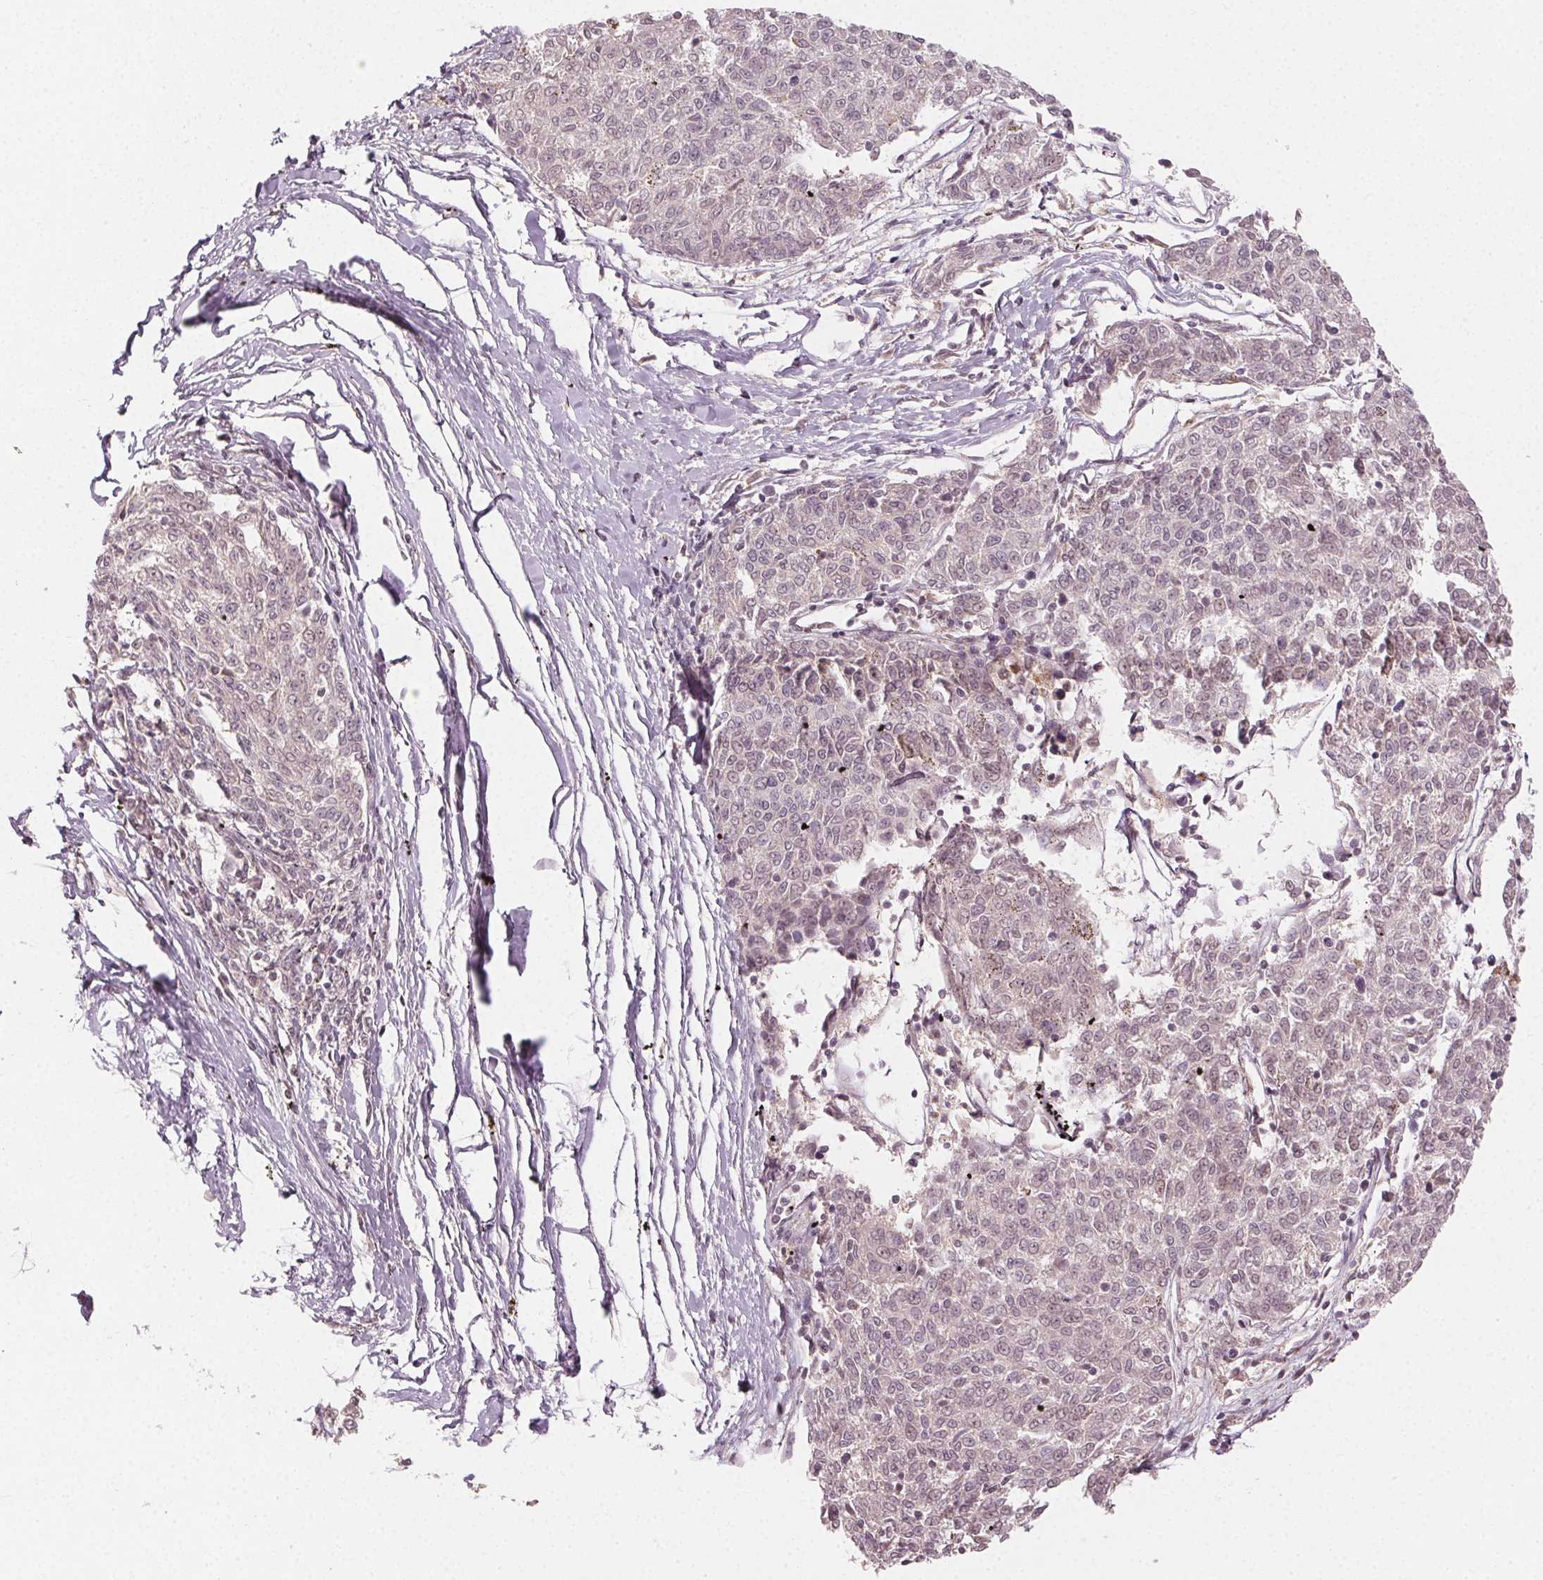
{"staining": {"intensity": "weak", "quantity": "<25%", "location": "nuclear"}, "tissue": "melanoma", "cell_type": "Tumor cells", "image_type": "cancer", "snomed": [{"axis": "morphology", "description": "Malignant melanoma, NOS"}, {"axis": "topography", "description": "Skin"}], "caption": "Immunohistochemical staining of malignant melanoma reveals no significant positivity in tumor cells.", "gene": "MAPK14", "patient": {"sex": "female", "age": 72}}